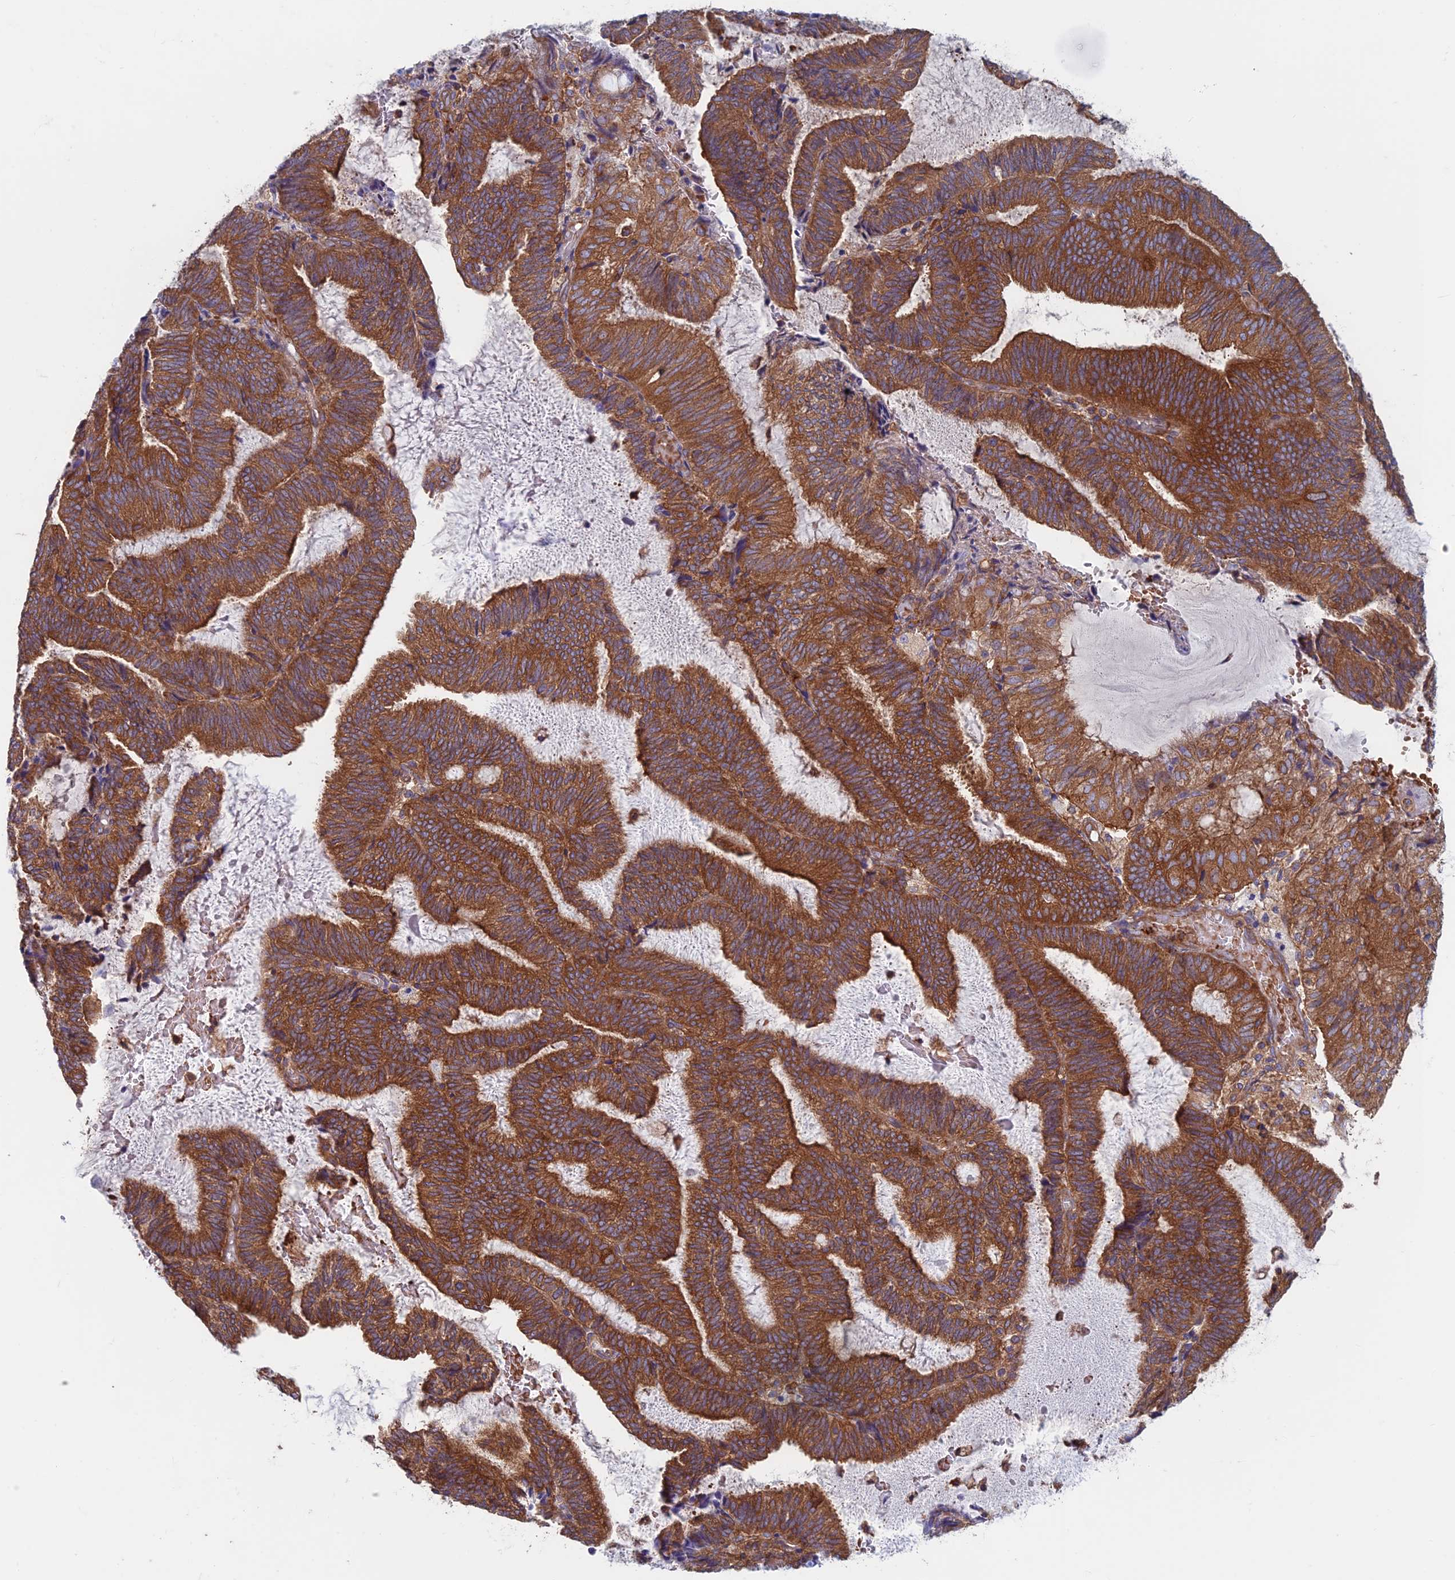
{"staining": {"intensity": "strong", "quantity": ">75%", "location": "cytoplasmic/membranous"}, "tissue": "endometrial cancer", "cell_type": "Tumor cells", "image_type": "cancer", "snomed": [{"axis": "morphology", "description": "Adenocarcinoma, NOS"}, {"axis": "topography", "description": "Endometrium"}], "caption": "High-magnification brightfield microscopy of endometrial adenocarcinoma stained with DAB (3,3'-diaminobenzidine) (brown) and counterstained with hematoxylin (blue). tumor cells exhibit strong cytoplasmic/membranous expression is seen in about>75% of cells.", "gene": "DNM1L", "patient": {"sex": "female", "age": 81}}